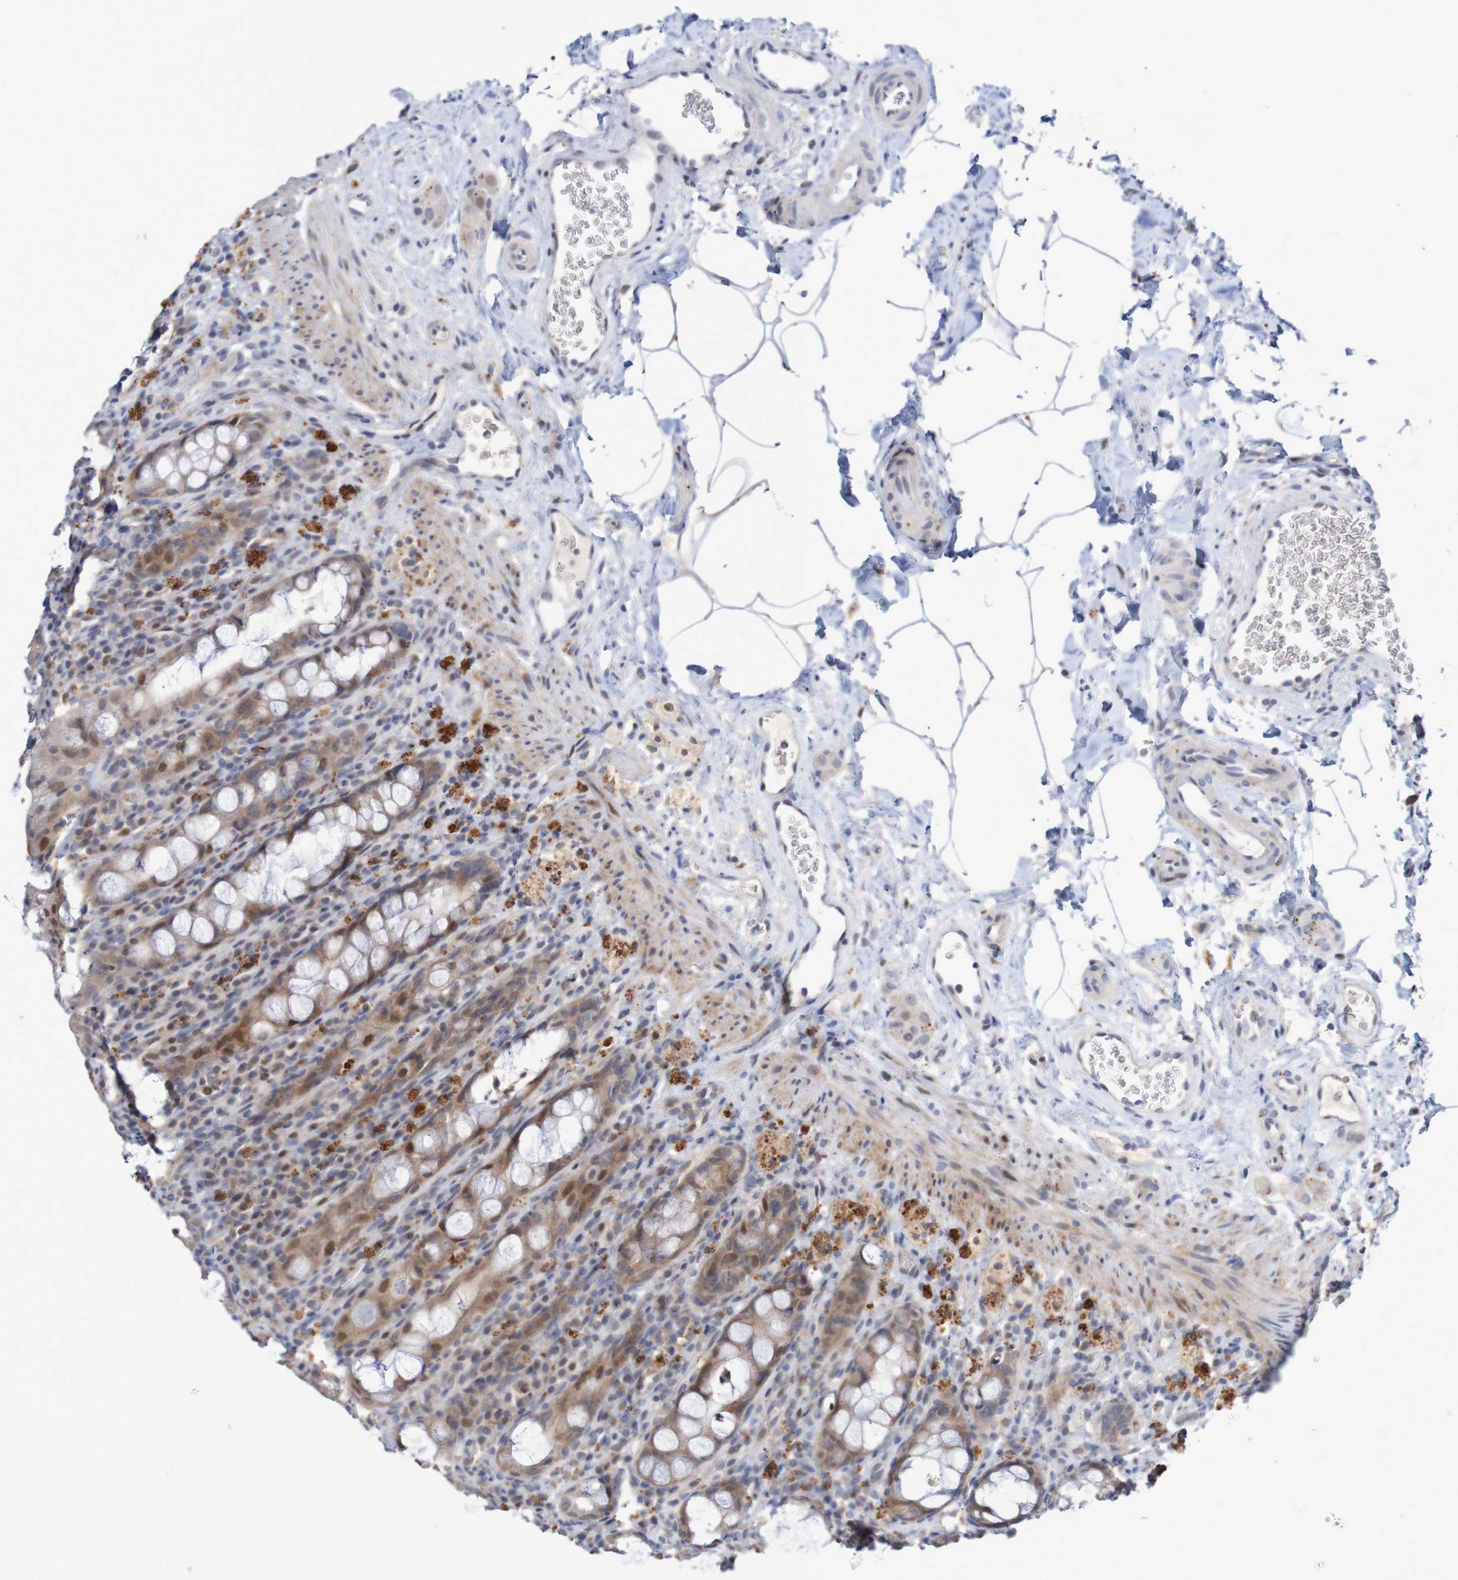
{"staining": {"intensity": "moderate", "quantity": "25%-75%", "location": "cytoplasmic/membranous,nuclear"}, "tissue": "rectum", "cell_type": "Glandular cells", "image_type": "normal", "snomed": [{"axis": "morphology", "description": "Normal tissue, NOS"}, {"axis": "topography", "description": "Rectum"}], "caption": "High-power microscopy captured an immunohistochemistry (IHC) photomicrograph of normal rectum, revealing moderate cytoplasmic/membranous,nuclear positivity in approximately 25%-75% of glandular cells. (brown staining indicates protein expression, while blue staining denotes nuclei).", "gene": "FBP1", "patient": {"sex": "male", "age": 44}}